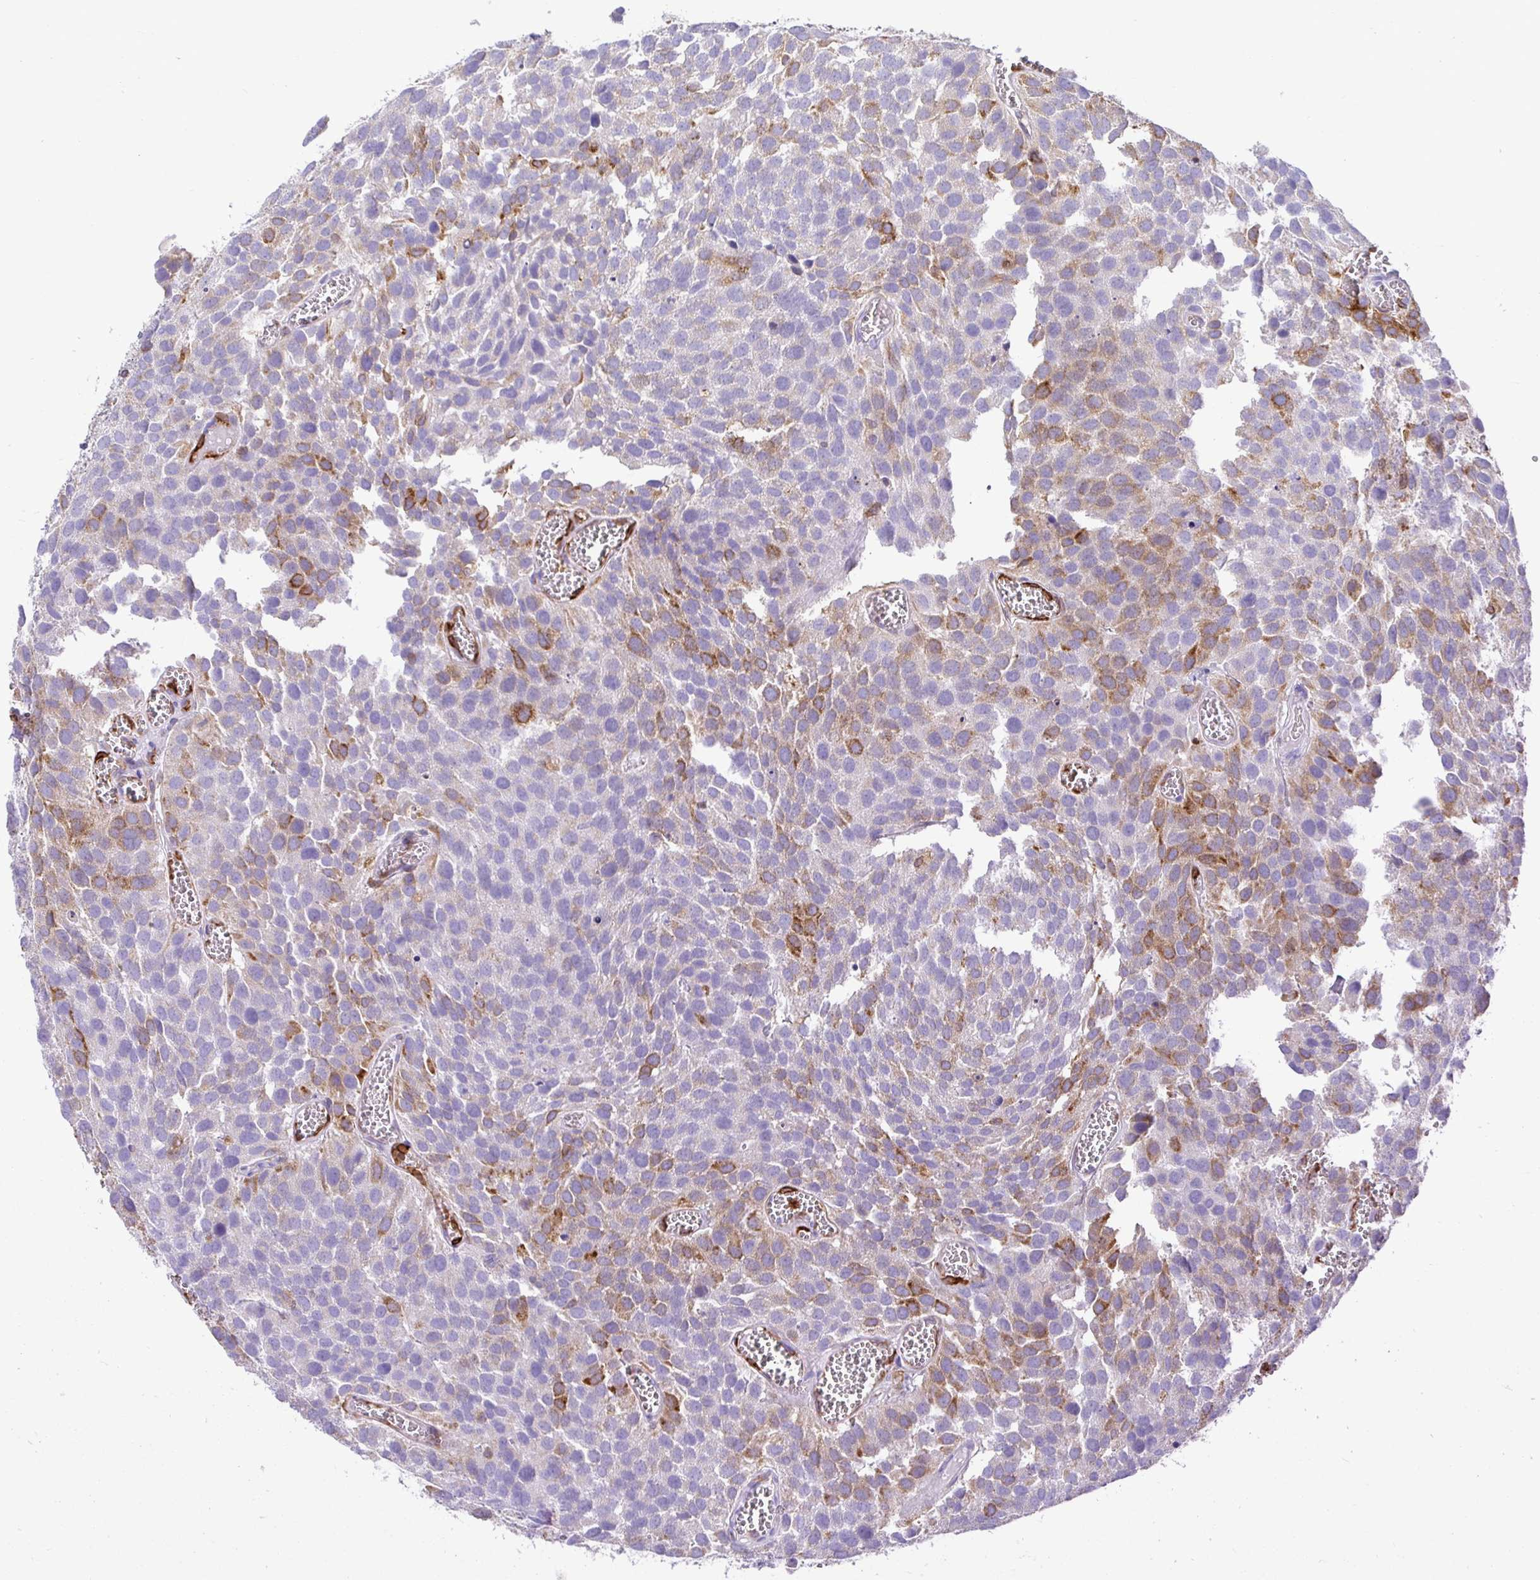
{"staining": {"intensity": "weak", "quantity": "25%-75%", "location": "cytoplasmic/membranous"}, "tissue": "urothelial cancer", "cell_type": "Tumor cells", "image_type": "cancer", "snomed": [{"axis": "morphology", "description": "Urothelial carcinoma, Low grade"}, {"axis": "topography", "description": "Urinary bladder"}], "caption": "A histopathology image of urothelial carcinoma (low-grade) stained for a protein exhibits weak cytoplasmic/membranous brown staining in tumor cells.", "gene": "TP53I11", "patient": {"sex": "female", "age": 69}}